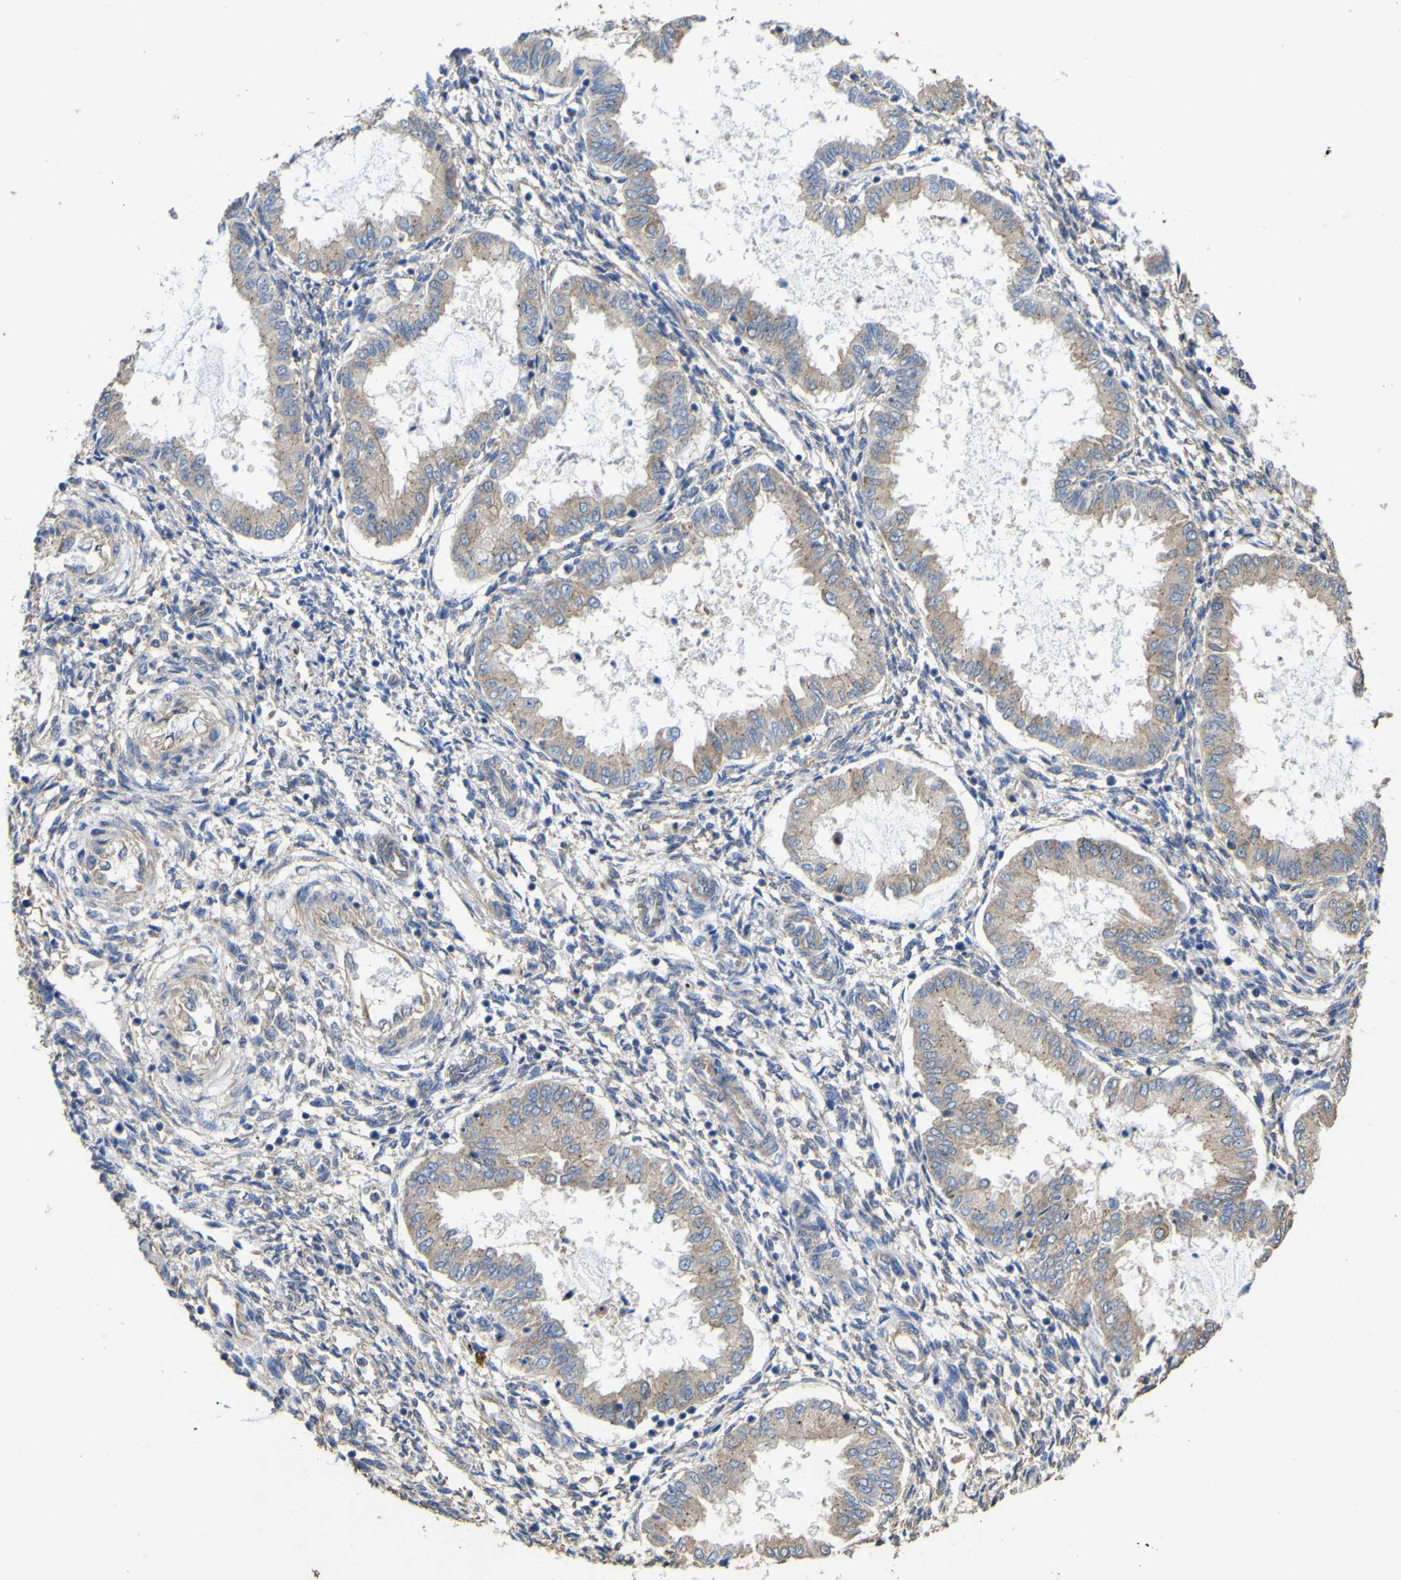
{"staining": {"intensity": "weak", "quantity": "25%-75%", "location": "cytoplasmic/membranous"}, "tissue": "endometrium", "cell_type": "Cells in endometrial stroma", "image_type": "normal", "snomed": [{"axis": "morphology", "description": "Normal tissue, NOS"}, {"axis": "topography", "description": "Endometrium"}], "caption": "Immunohistochemical staining of normal endometrium reveals low levels of weak cytoplasmic/membranous expression in about 25%-75% of cells in endometrial stroma. The staining is performed using DAB (3,3'-diaminobenzidine) brown chromogen to label protein expression. The nuclei are counter-stained blue using hematoxylin.", "gene": "TNFSF15", "patient": {"sex": "female", "age": 33}}